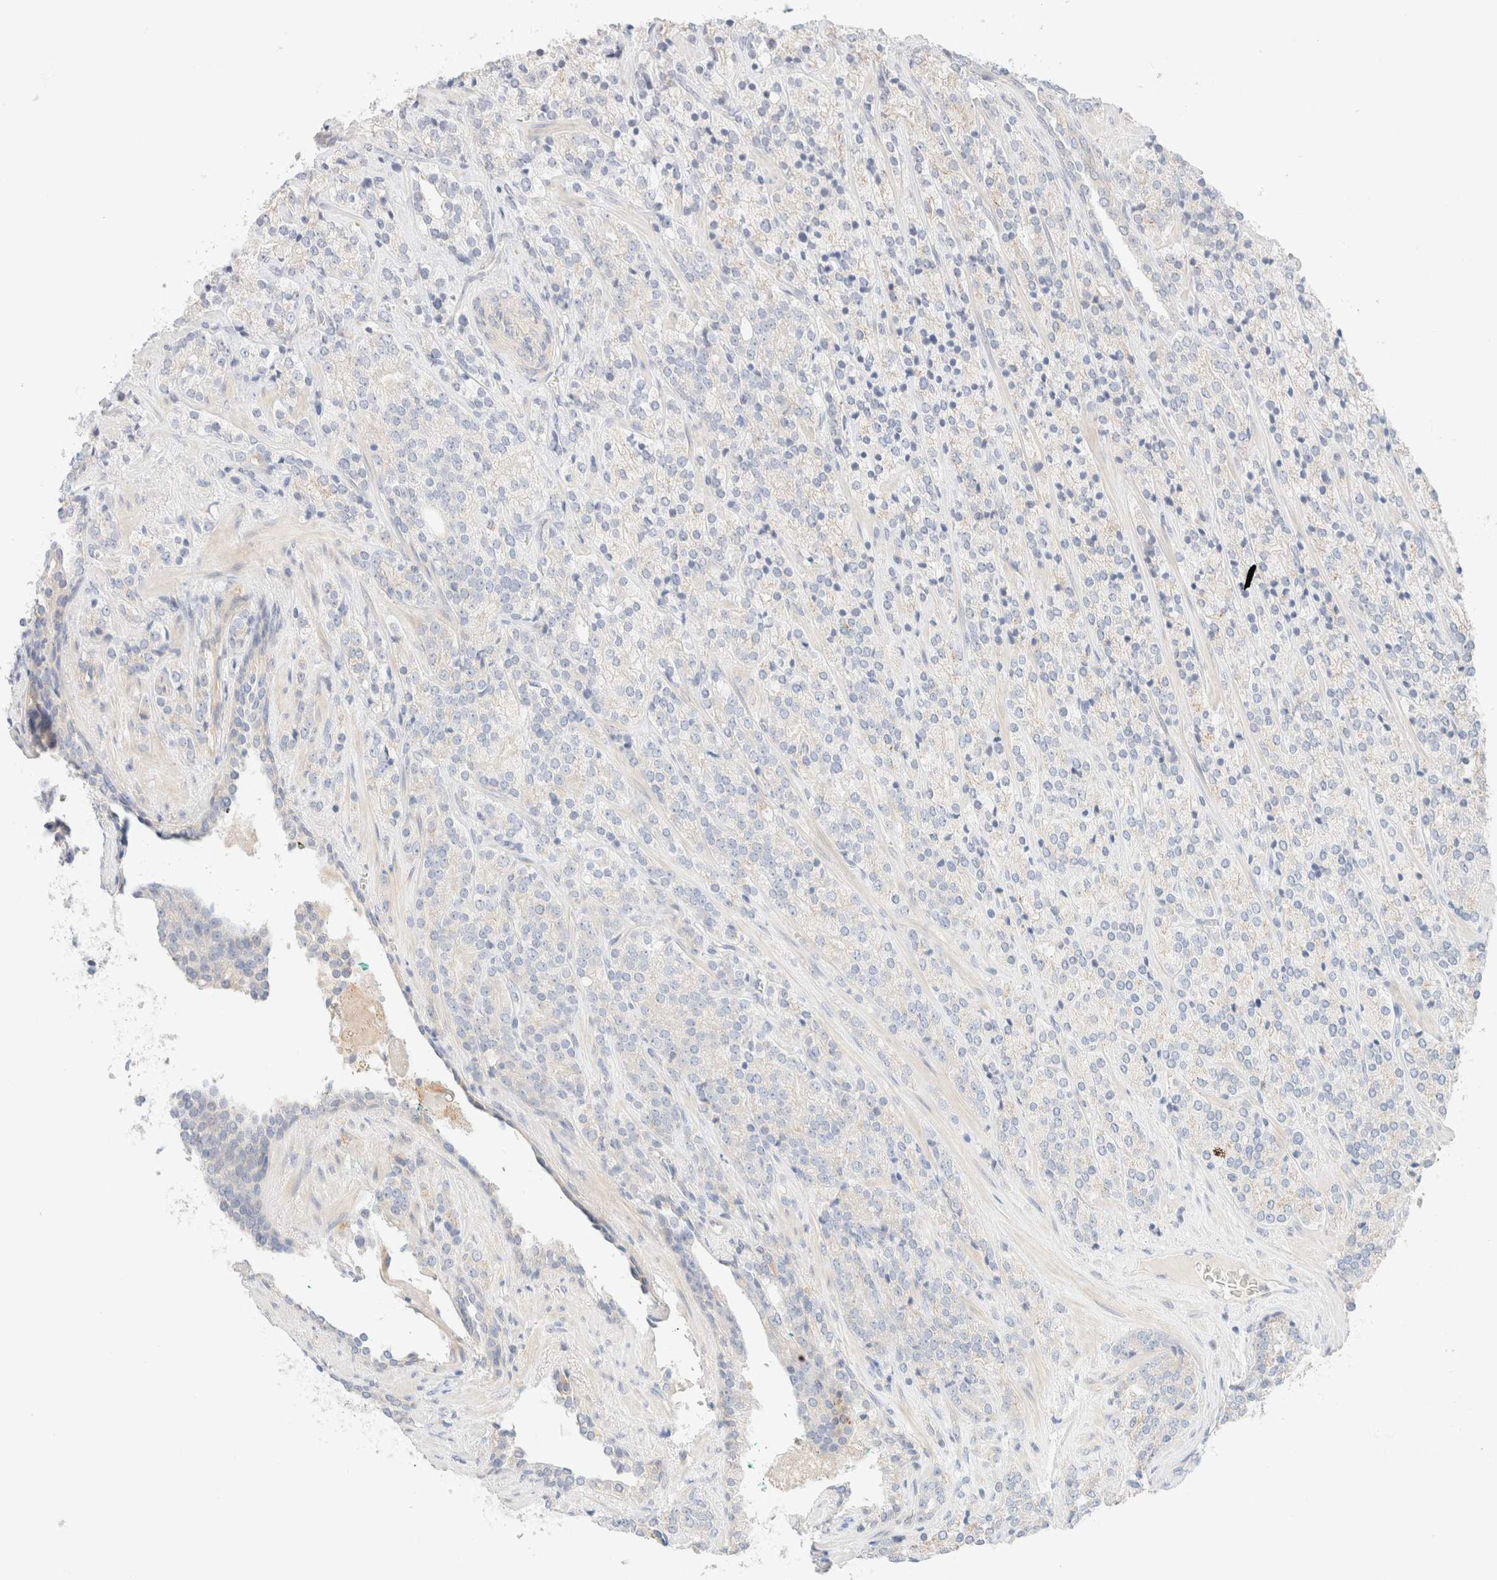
{"staining": {"intensity": "negative", "quantity": "none", "location": "none"}, "tissue": "prostate cancer", "cell_type": "Tumor cells", "image_type": "cancer", "snomed": [{"axis": "morphology", "description": "Adenocarcinoma, High grade"}, {"axis": "topography", "description": "Prostate"}], "caption": "IHC of human prostate cancer (adenocarcinoma (high-grade)) displays no positivity in tumor cells.", "gene": "SARM1", "patient": {"sex": "male", "age": 71}}